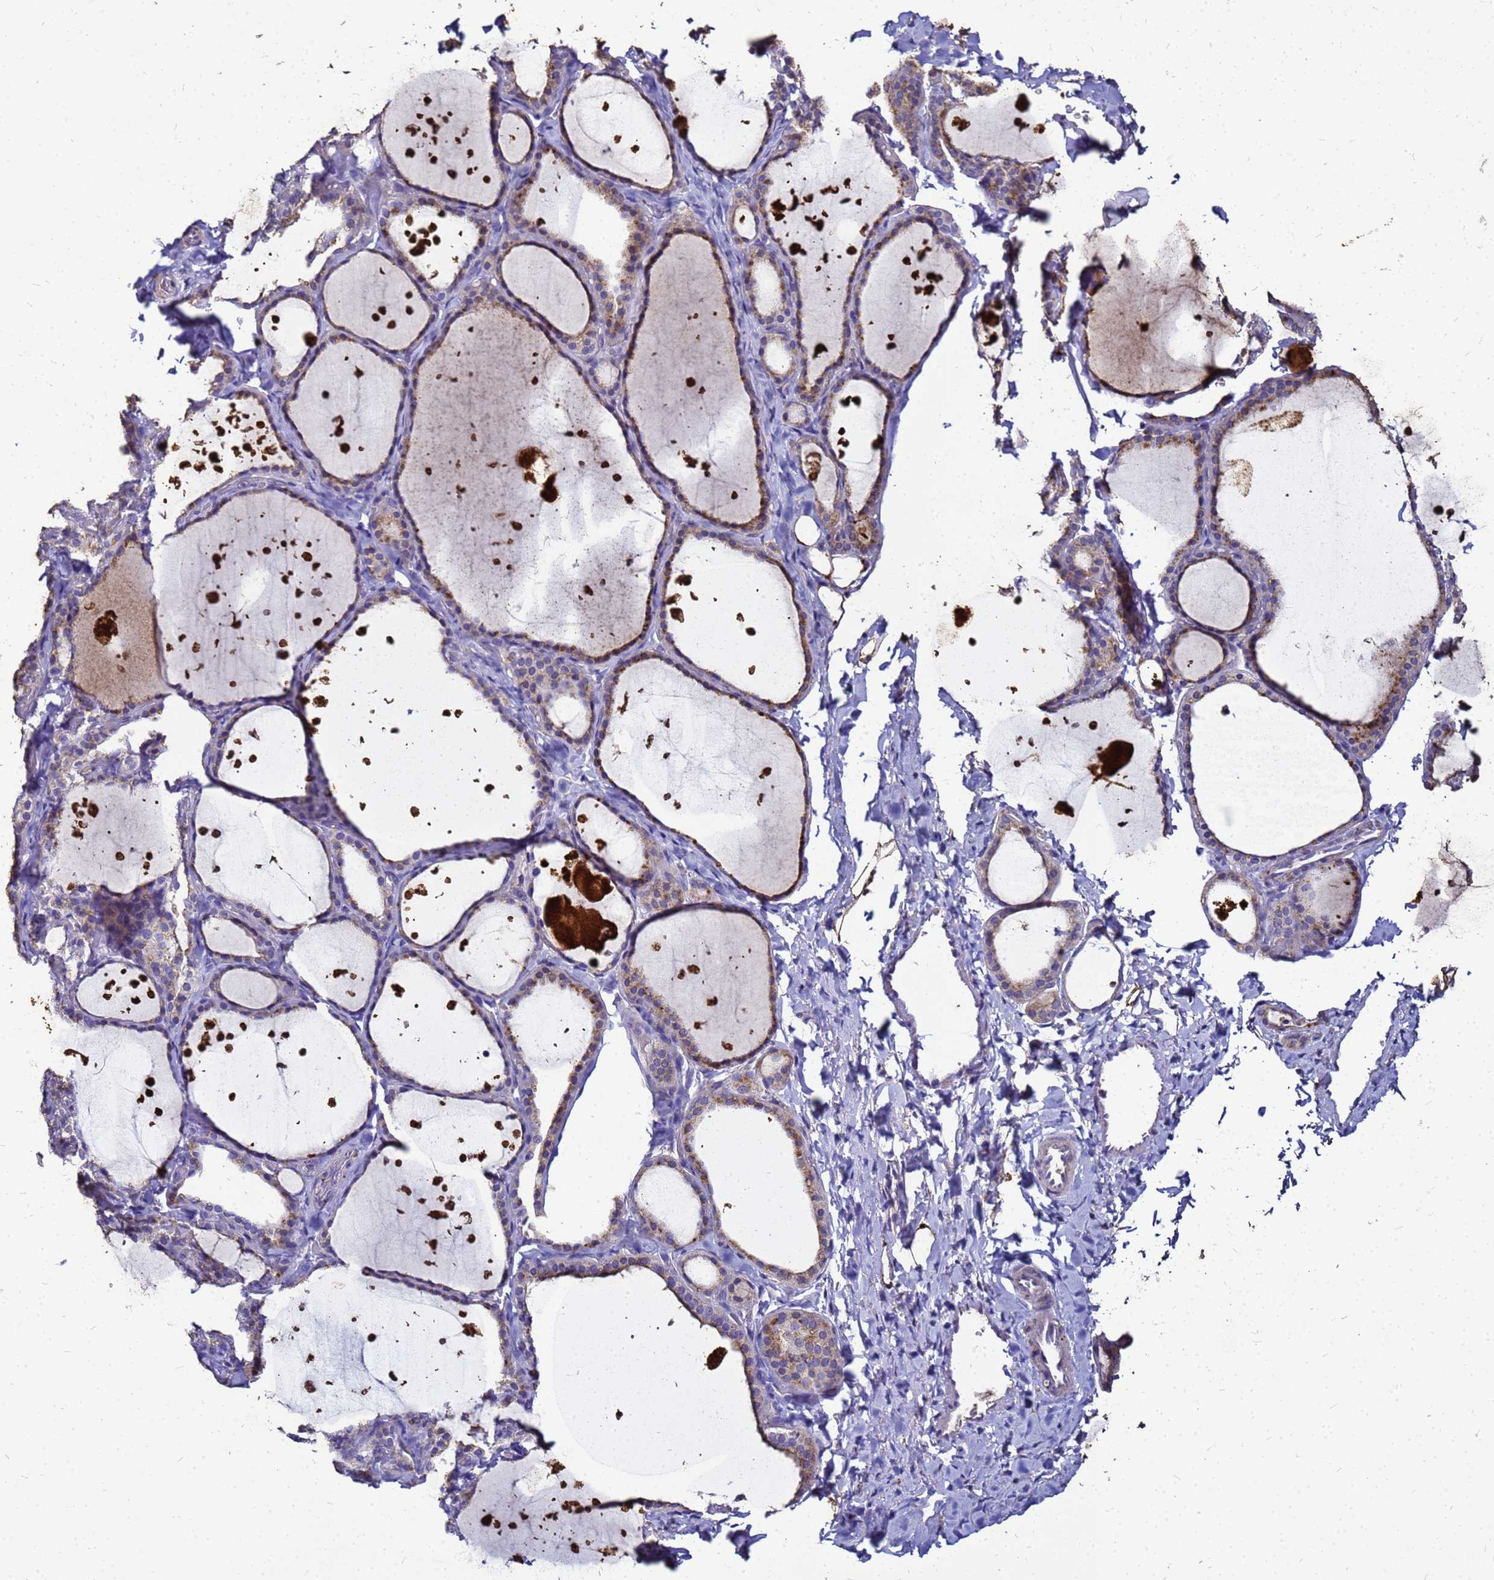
{"staining": {"intensity": "weak", "quantity": "<25%", "location": "cytoplasmic/membranous"}, "tissue": "thyroid gland", "cell_type": "Glandular cells", "image_type": "normal", "snomed": [{"axis": "morphology", "description": "Normal tissue, NOS"}, {"axis": "topography", "description": "Thyroid gland"}], "caption": "Image shows no significant protein staining in glandular cells of benign thyroid gland. (Immunohistochemistry (ihc), brightfield microscopy, high magnification).", "gene": "S100A2", "patient": {"sex": "female", "age": 44}}